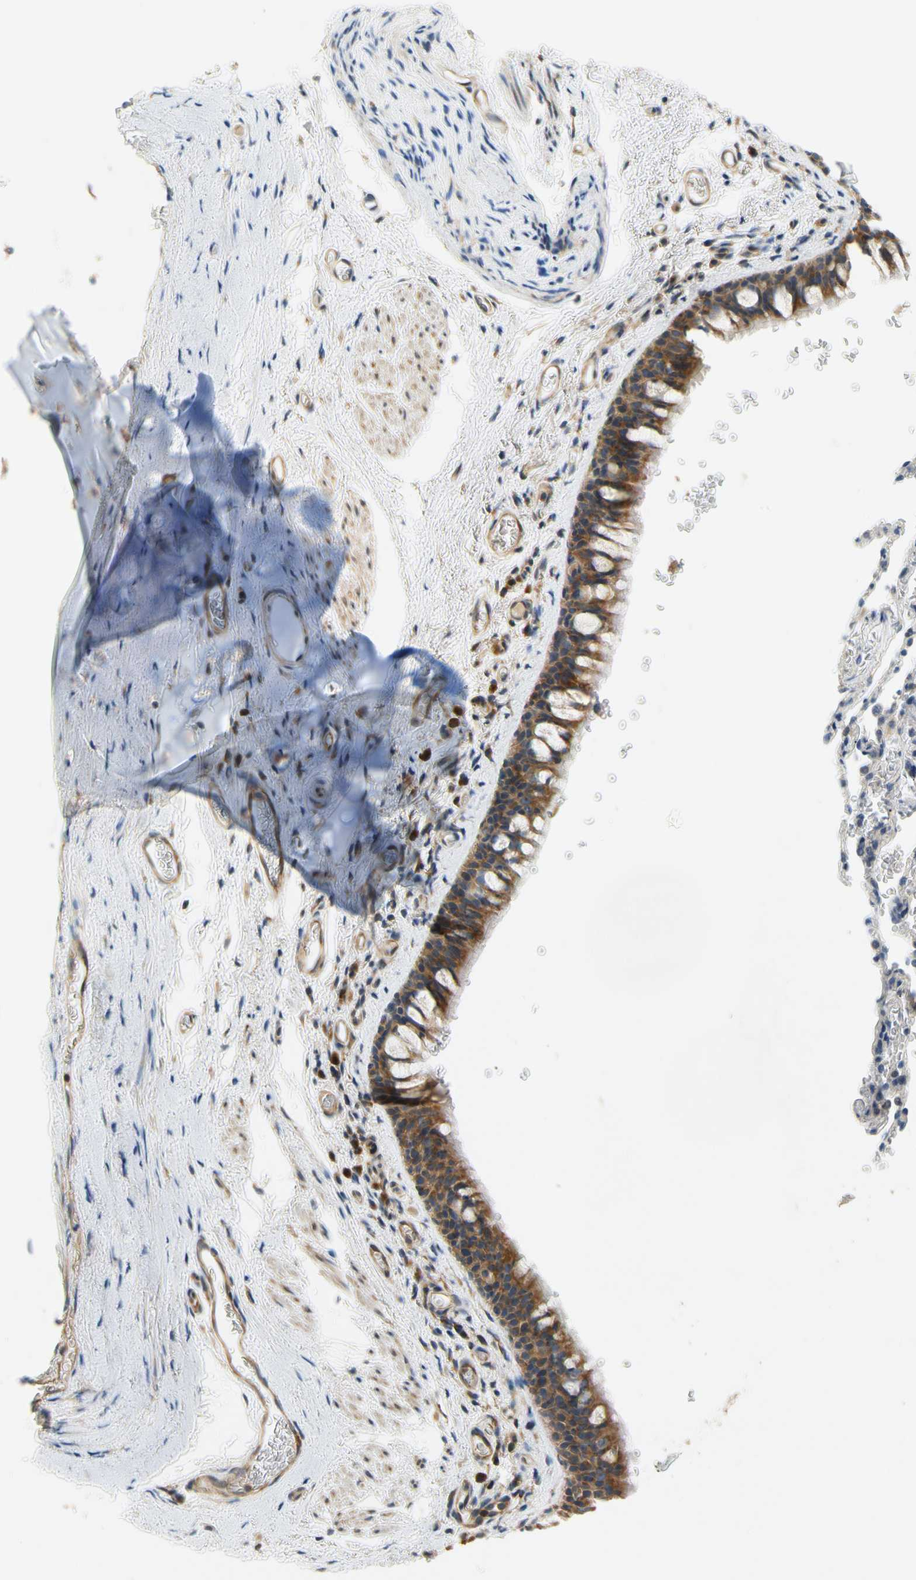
{"staining": {"intensity": "moderate", "quantity": ">75%", "location": "cytoplasmic/membranous"}, "tissue": "bronchus", "cell_type": "Respiratory epithelial cells", "image_type": "normal", "snomed": [{"axis": "morphology", "description": "Normal tissue, NOS"}, {"axis": "morphology", "description": "Malignant melanoma, Metastatic site"}, {"axis": "topography", "description": "Bronchus"}, {"axis": "topography", "description": "Lung"}], "caption": "Human bronchus stained for a protein (brown) demonstrates moderate cytoplasmic/membranous positive expression in approximately >75% of respiratory epithelial cells.", "gene": "LRRC47", "patient": {"sex": "male", "age": 64}}